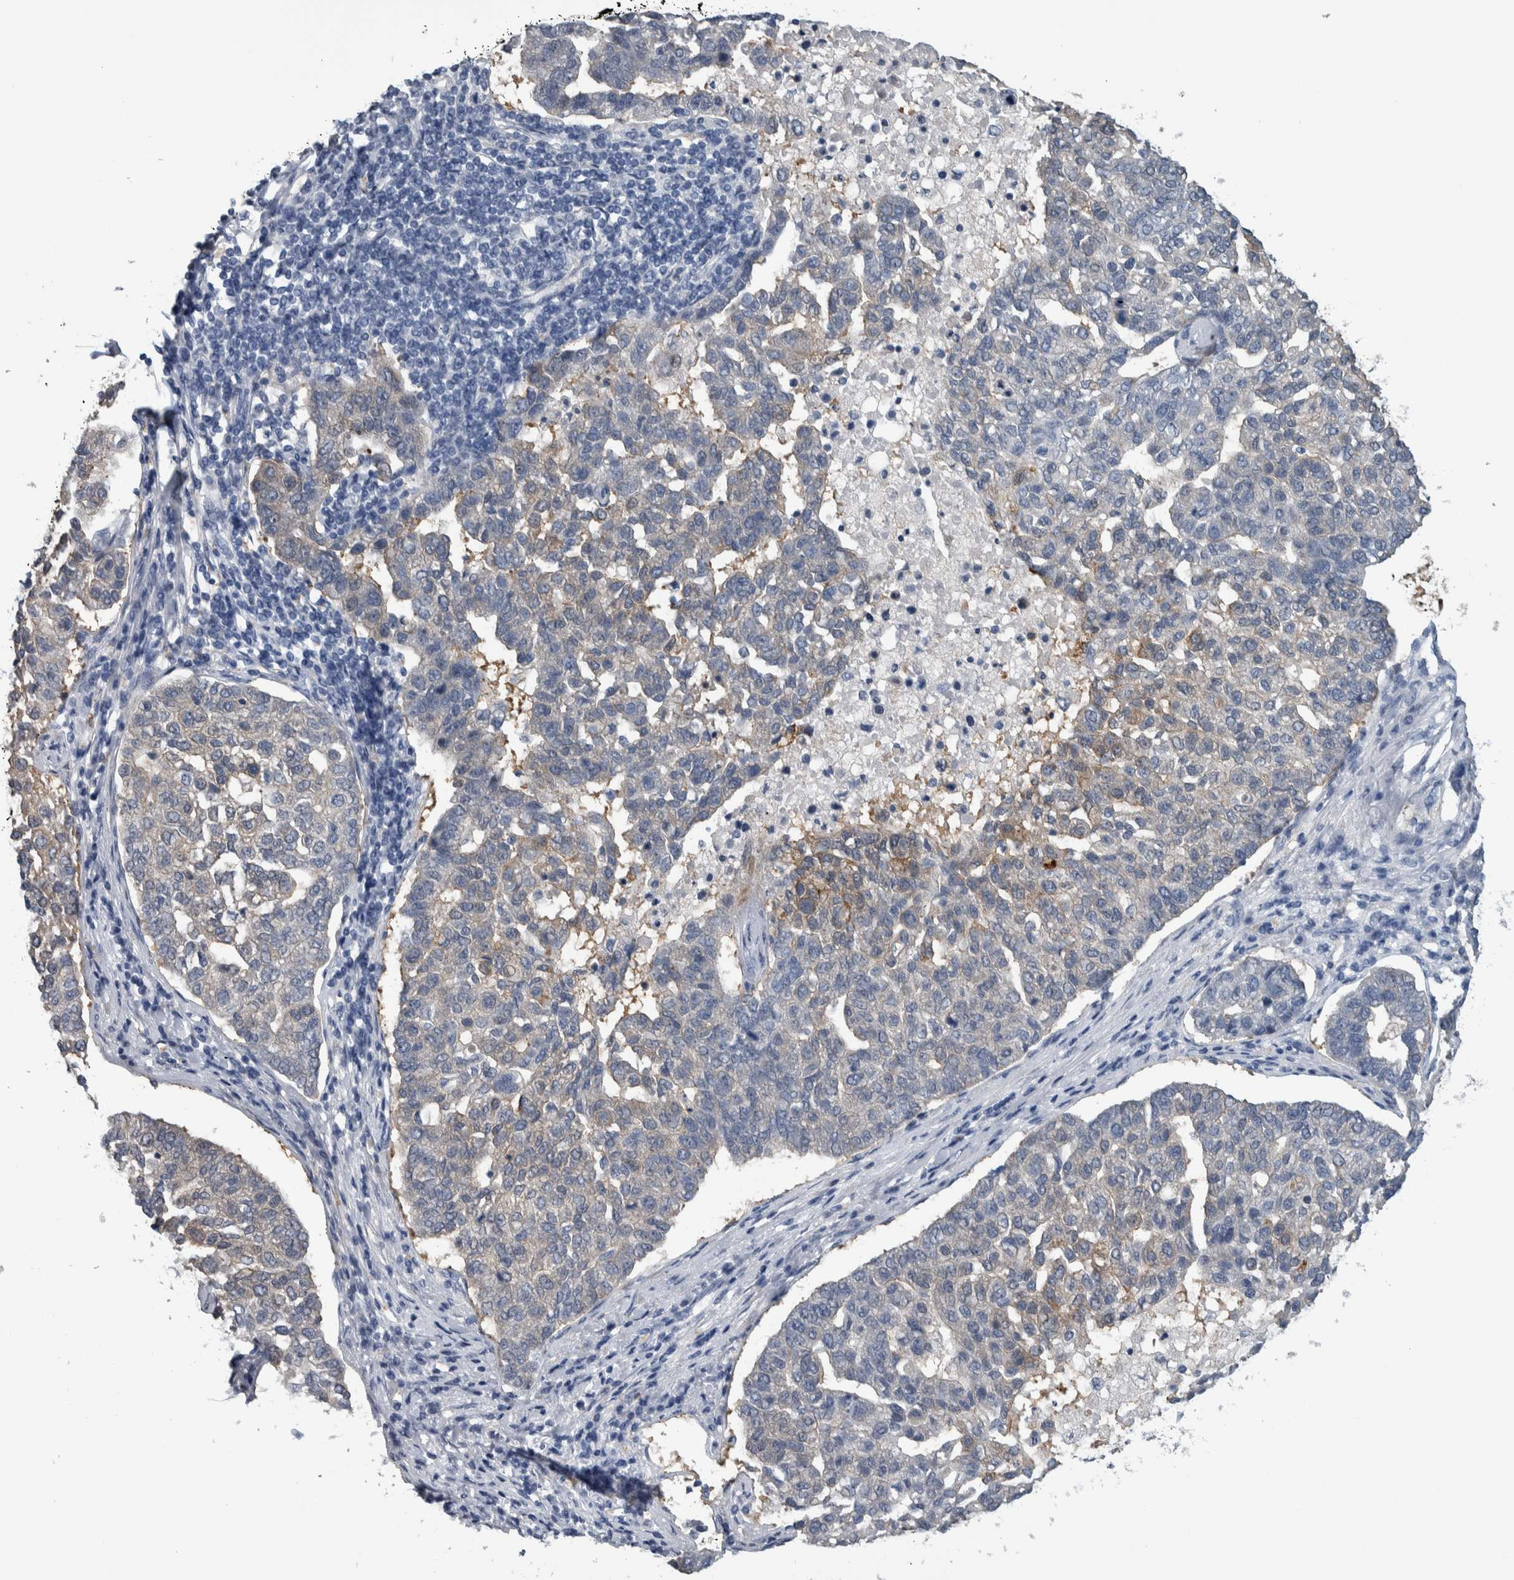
{"staining": {"intensity": "weak", "quantity": "<25%", "location": "cytoplasmic/membranous"}, "tissue": "pancreatic cancer", "cell_type": "Tumor cells", "image_type": "cancer", "snomed": [{"axis": "morphology", "description": "Adenocarcinoma, NOS"}, {"axis": "topography", "description": "Pancreas"}], "caption": "Photomicrograph shows no protein expression in tumor cells of pancreatic cancer tissue. (Brightfield microscopy of DAB (3,3'-diaminobenzidine) immunohistochemistry at high magnification).", "gene": "COL14A1", "patient": {"sex": "female", "age": 61}}